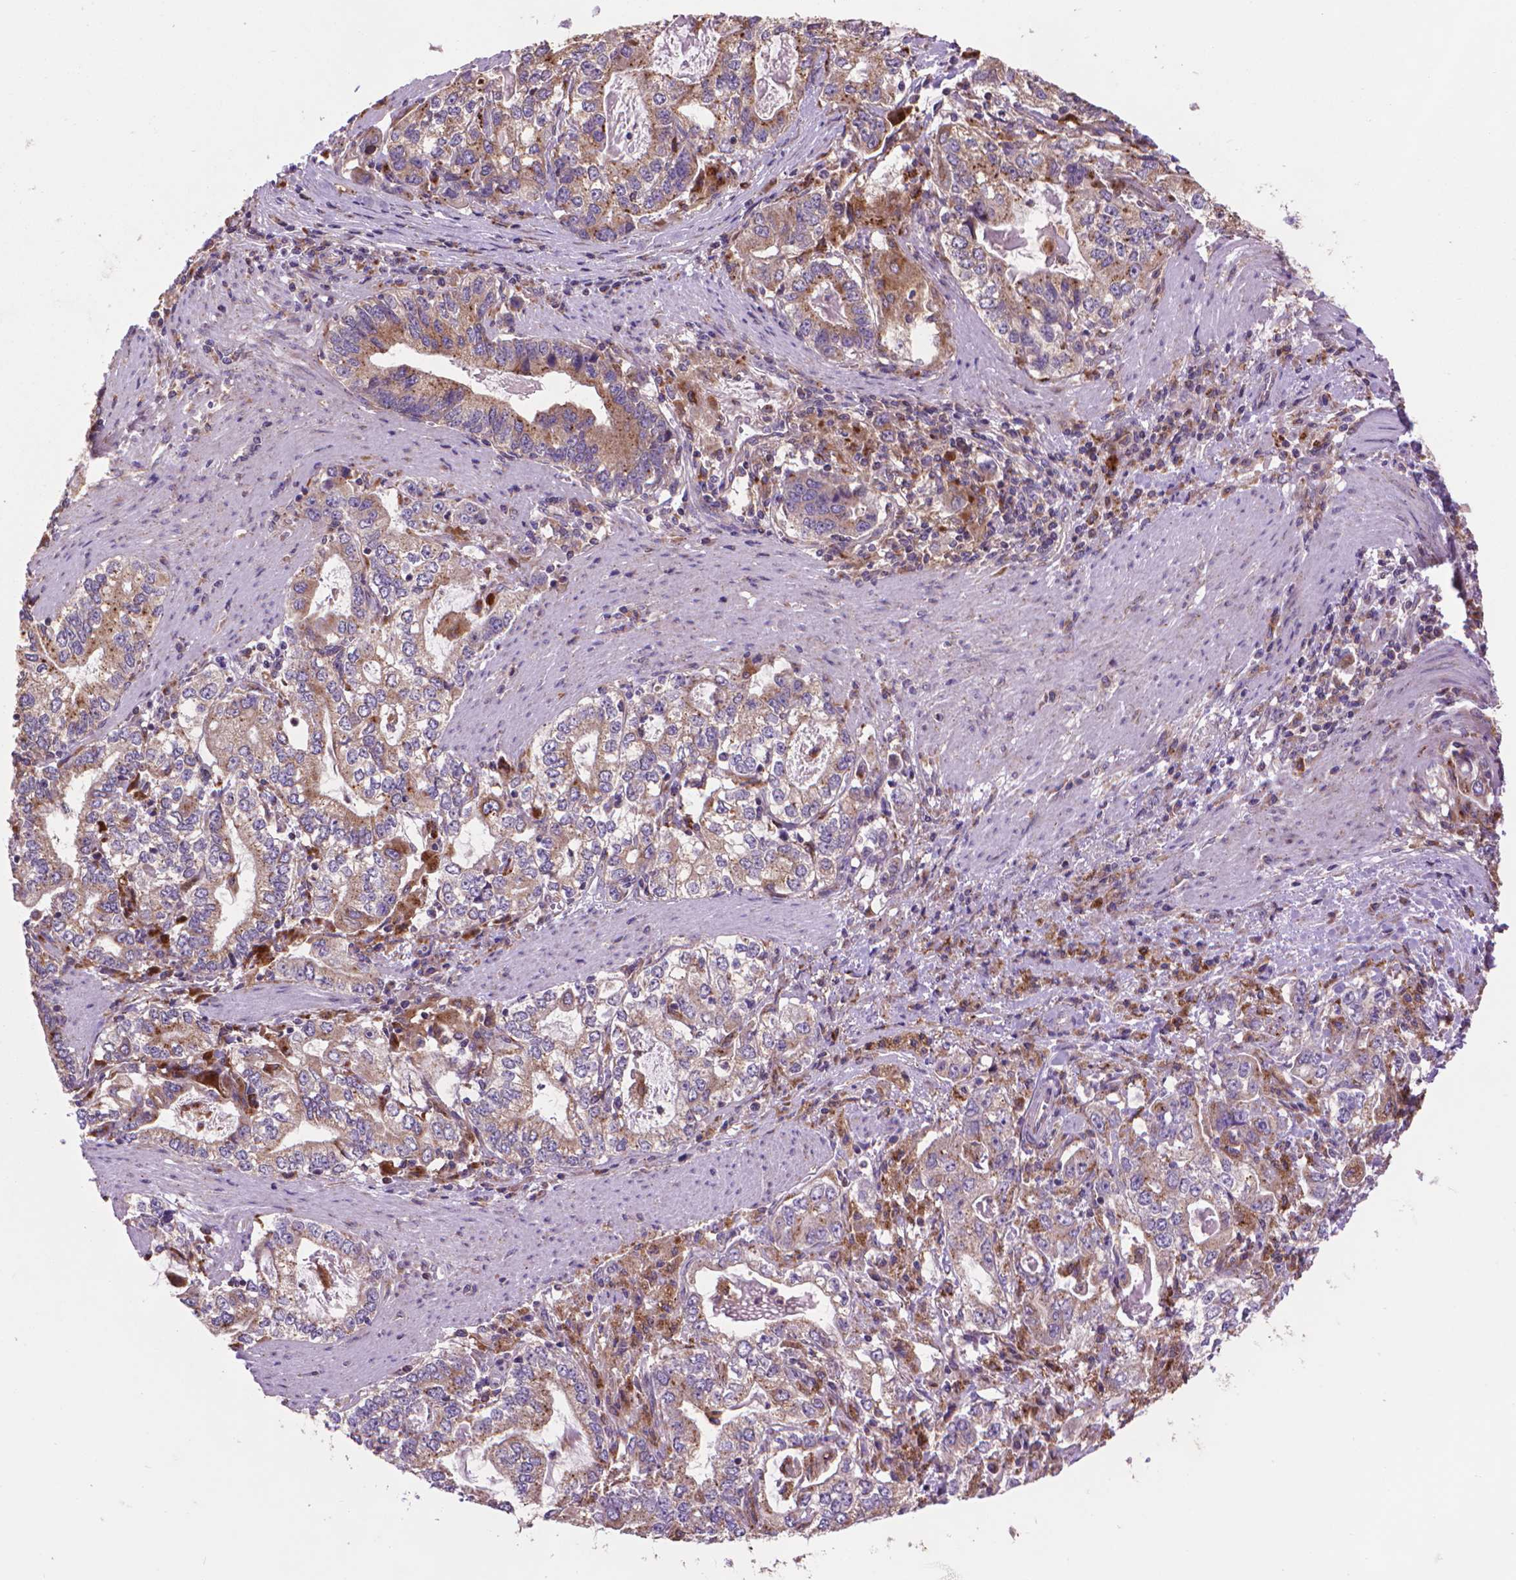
{"staining": {"intensity": "strong", "quantity": "25%-75%", "location": "cytoplasmic/membranous"}, "tissue": "stomach cancer", "cell_type": "Tumor cells", "image_type": "cancer", "snomed": [{"axis": "morphology", "description": "Adenocarcinoma, NOS"}, {"axis": "topography", "description": "Stomach, lower"}], "caption": "Stomach cancer stained with DAB (3,3'-diaminobenzidine) IHC exhibits high levels of strong cytoplasmic/membranous positivity in about 25%-75% of tumor cells.", "gene": "GLB1", "patient": {"sex": "female", "age": 72}}